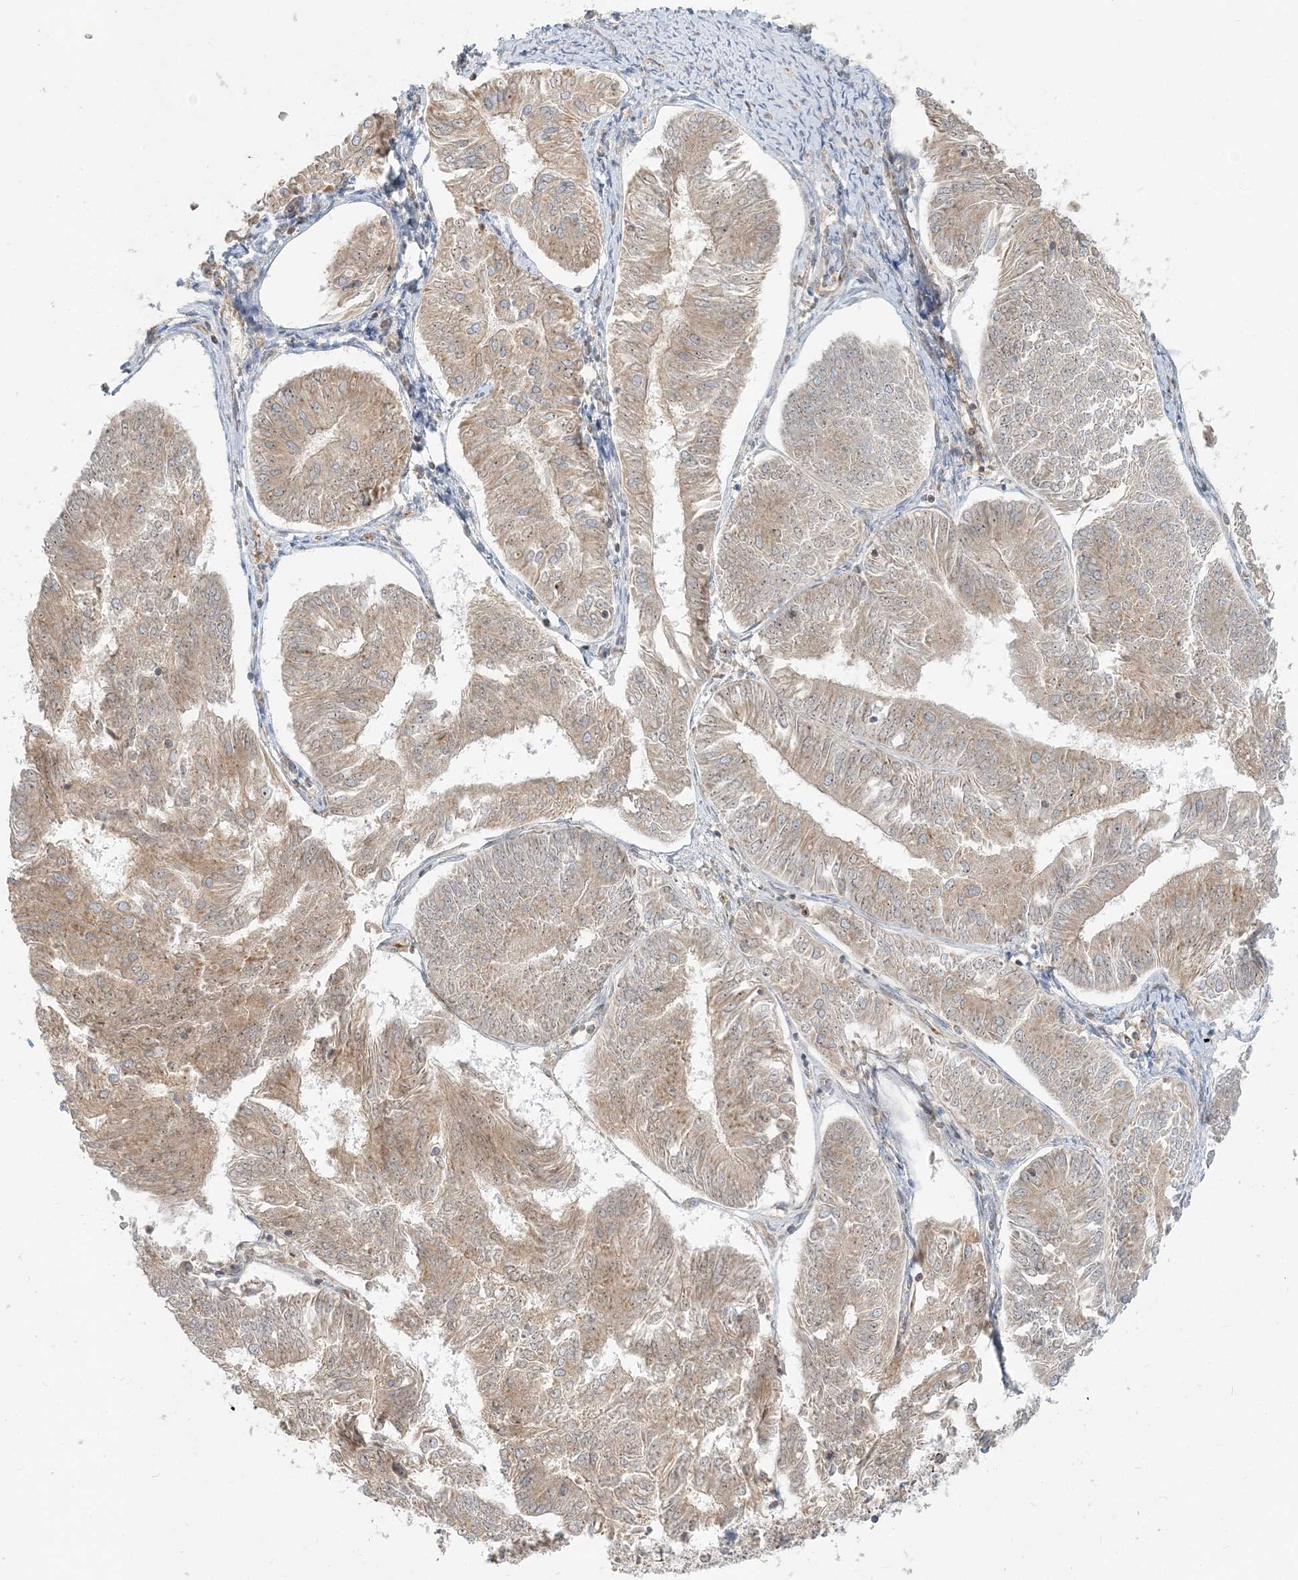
{"staining": {"intensity": "moderate", "quantity": ">75%", "location": "cytoplasmic/membranous"}, "tissue": "endometrial cancer", "cell_type": "Tumor cells", "image_type": "cancer", "snomed": [{"axis": "morphology", "description": "Adenocarcinoma, NOS"}, {"axis": "topography", "description": "Endometrium"}], "caption": "Protein expression analysis of adenocarcinoma (endometrial) shows moderate cytoplasmic/membranous staining in approximately >75% of tumor cells.", "gene": "AP1AR", "patient": {"sex": "female", "age": 58}}